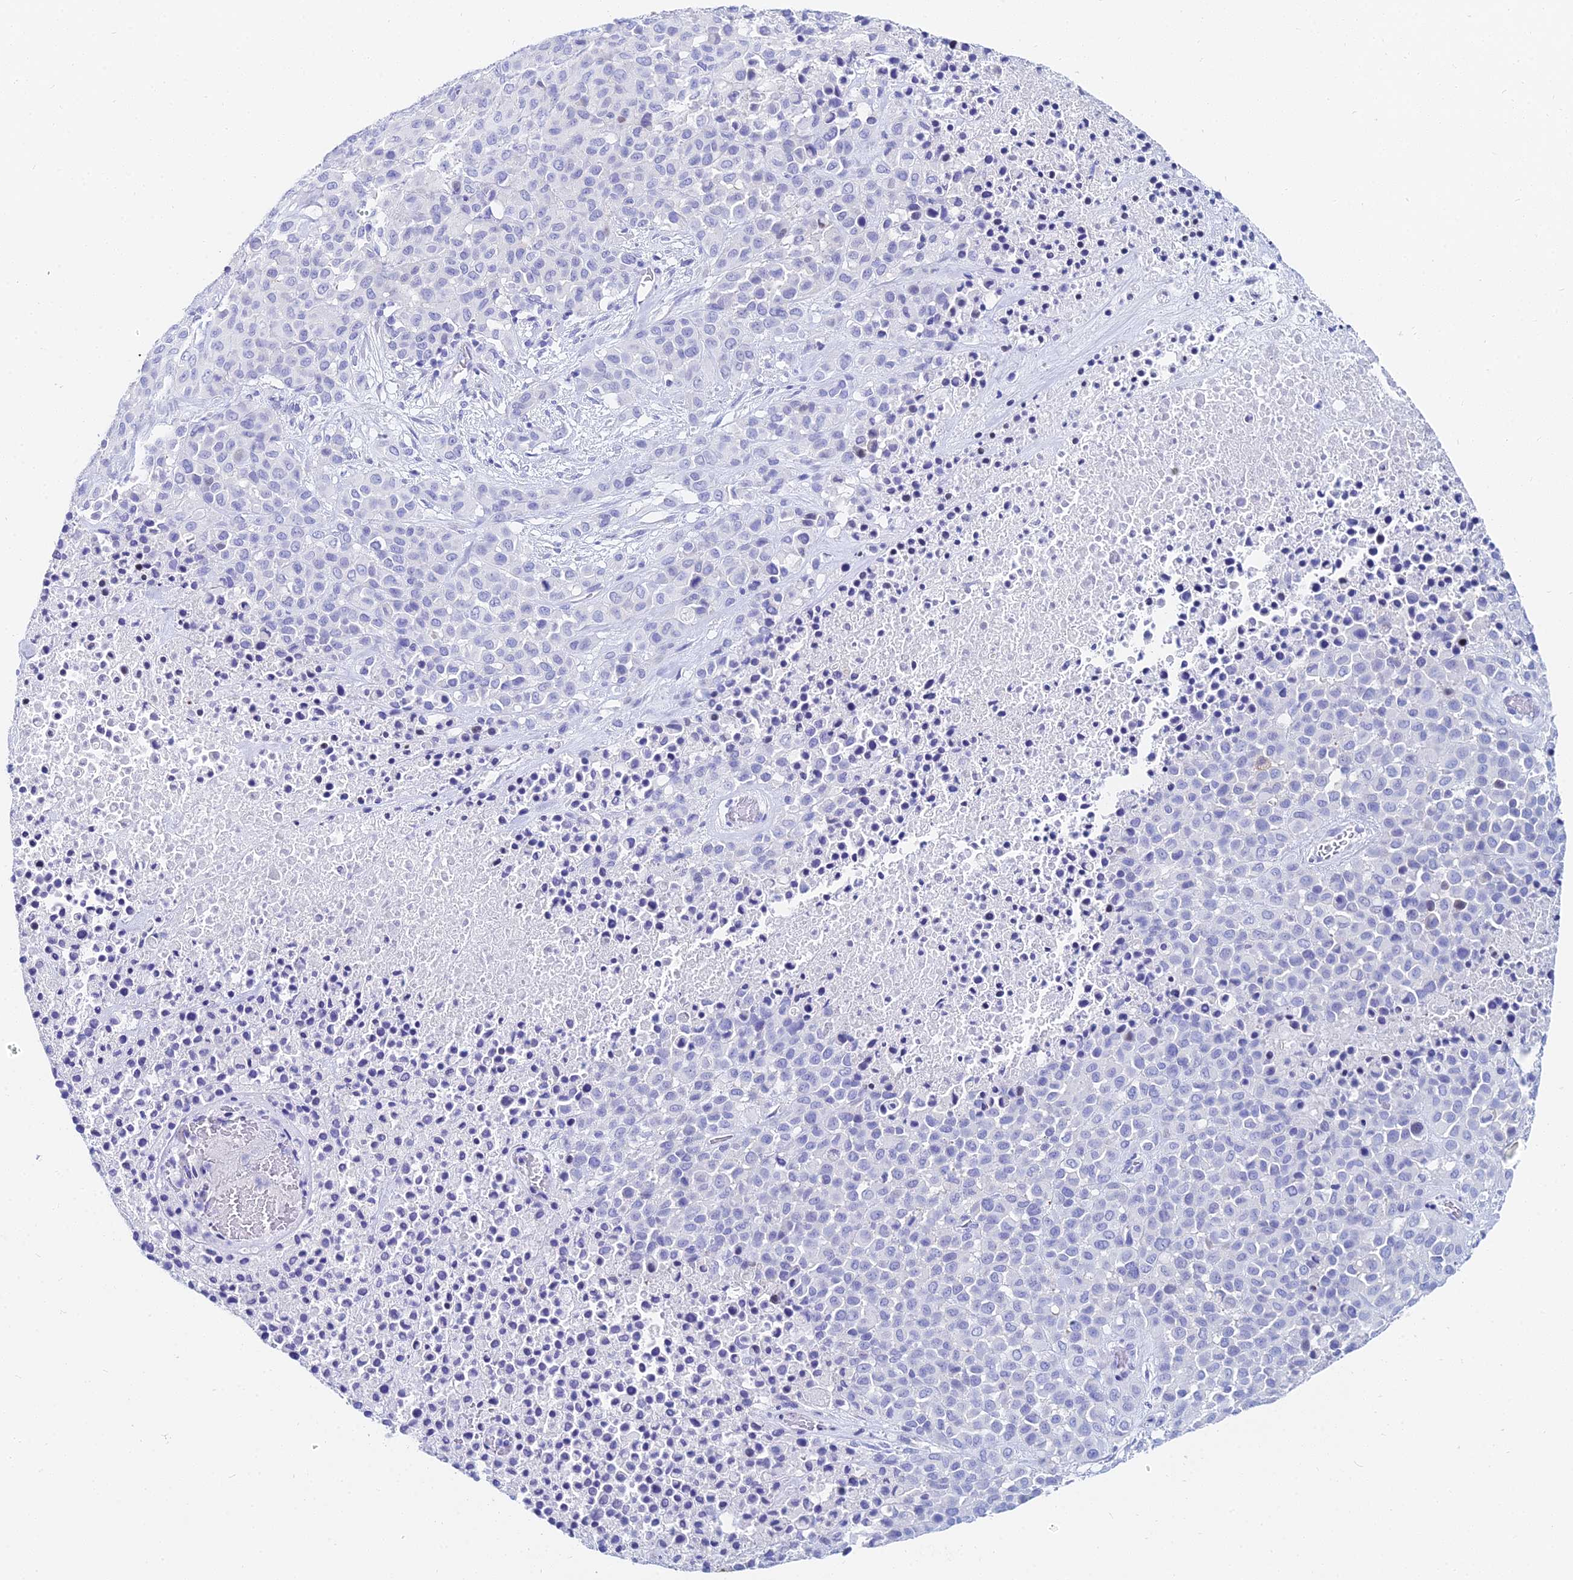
{"staining": {"intensity": "negative", "quantity": "none", "location": "none"}, "tissue": "melanoma", "cell_type": "Tumor cells", "image_type": "cancer", "snomed": [{"axis": "morphology", "description": "Malignant melanoma, Metastatic site"}, {"axis": "topography", "description": "Skin"}], "caption": "Immunohistochemical staining of human malignant melanoma (metastatic site) displays no significant staining in tumor cells.", "gene": "HSPA1L", "patient": {"sex": "female", "age": 81}}